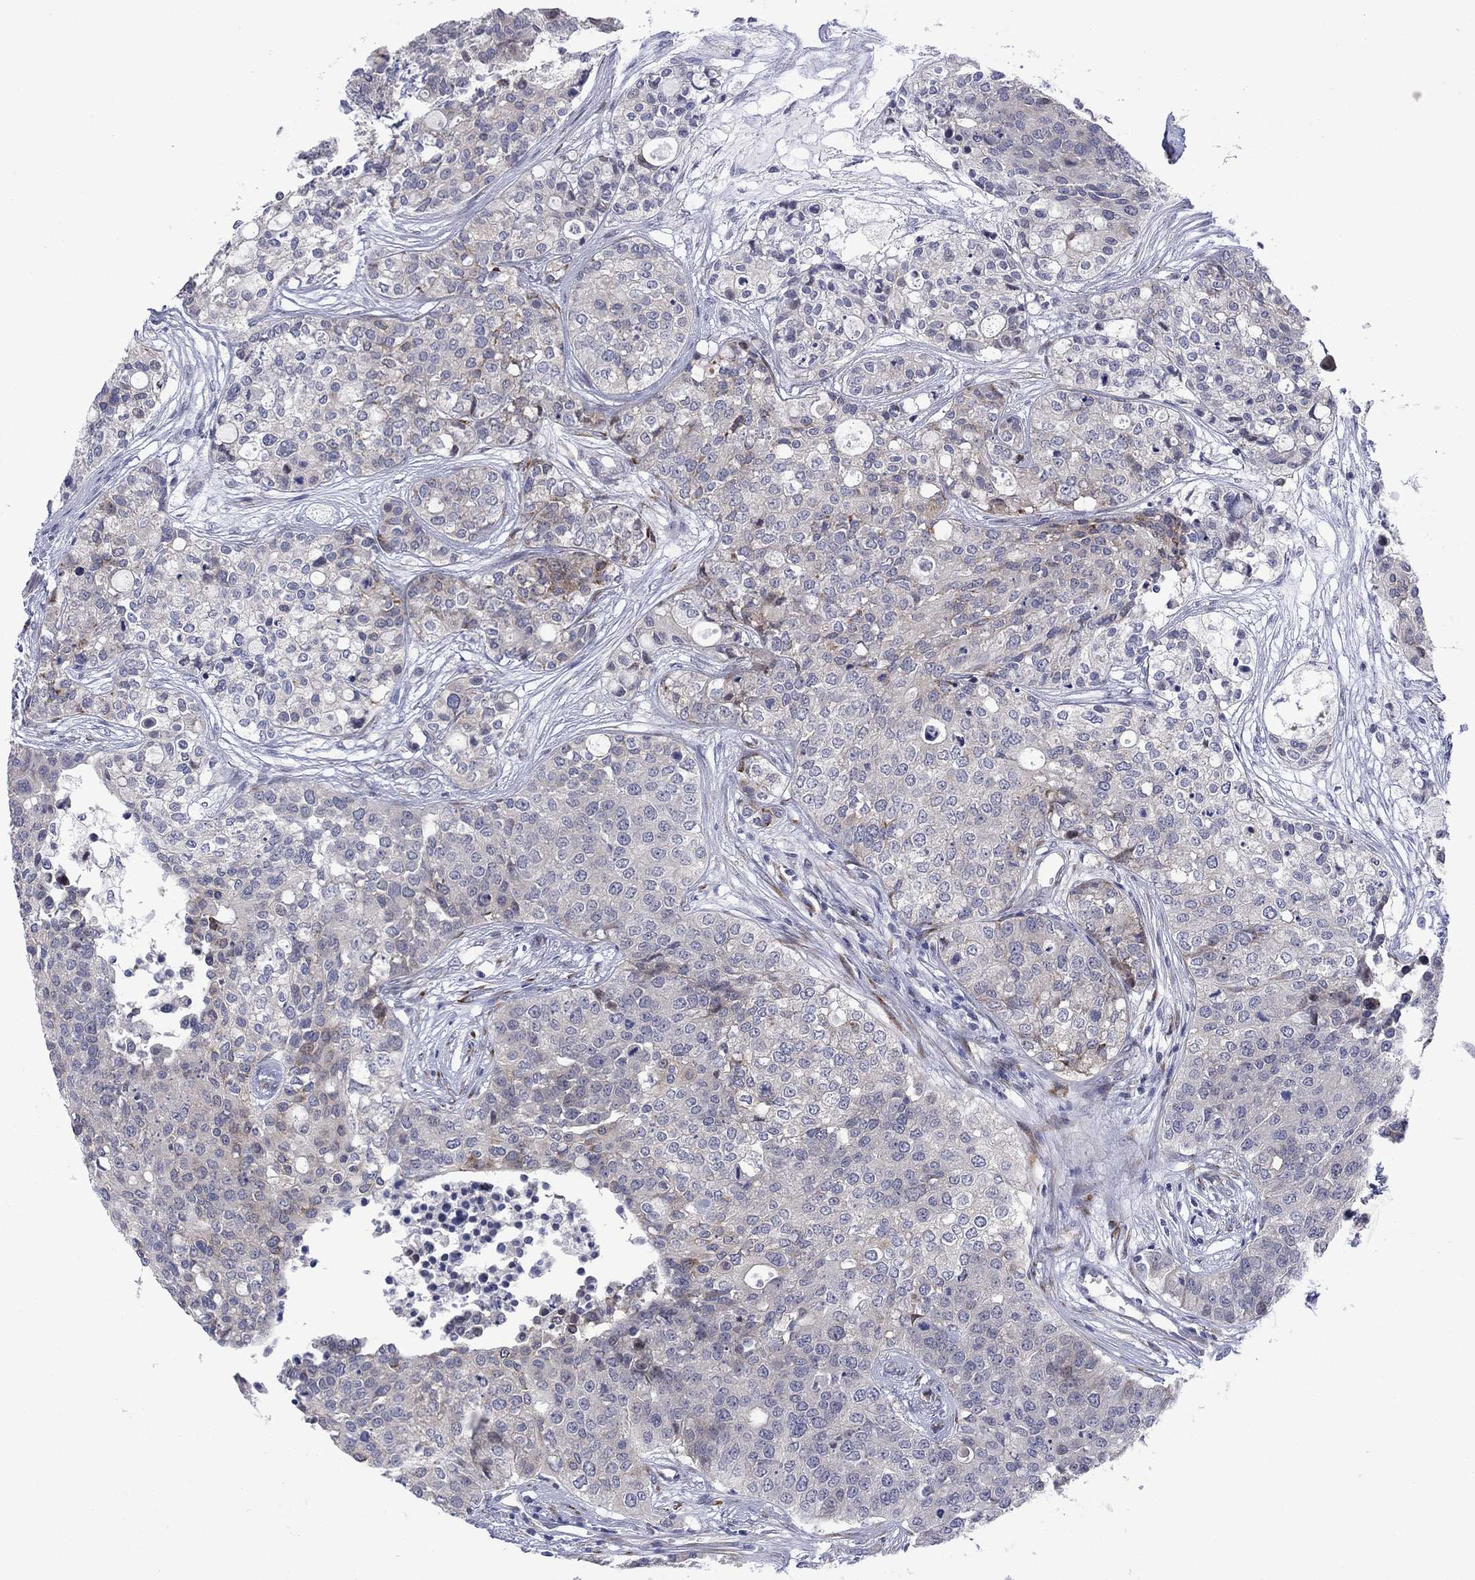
{"staining": {"intensity": "negative", "quantity": "none", "location": "none"}, "tissue": "carcinoid", "cell_type": "Tumor cells", "image_type": "cancer", "snomed": [{"axis": "morphology", "description": "Carcinoid, malignant, NOS"}, {"axis": "topography", "description": "Colon"}], "caption": "The image displays no staining of tumor cells in carcinoid (malignant). Brightfield microscopy of immunohistochemistry stained with DAB (brown) and hematoxylin (blue), captured at high magnification.", "gene": "TTC21B", "patient": {"sex": "male", "age": 81}}